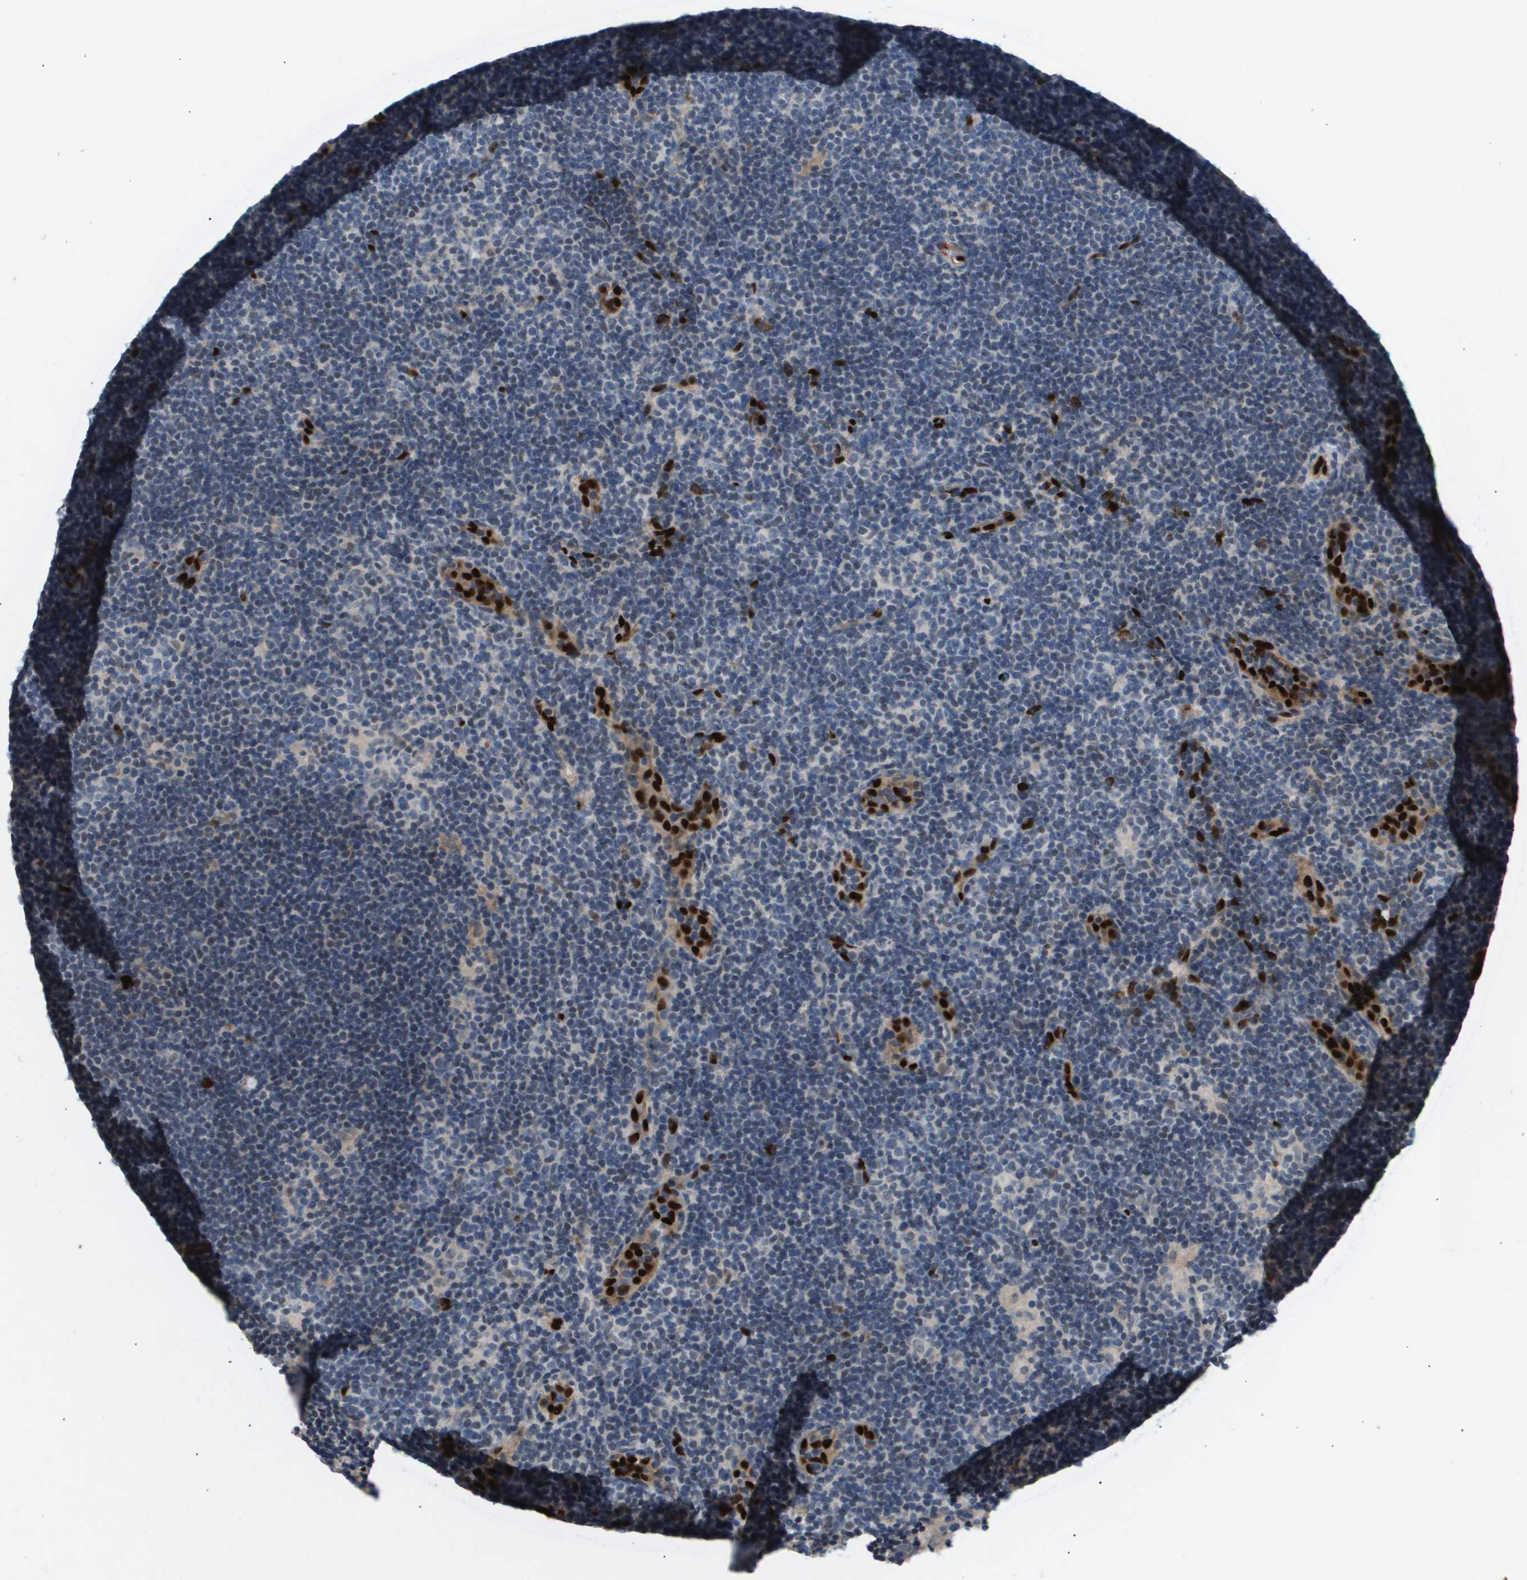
{"staining": {"intensity": "negative", "quantity": "none", "location": "none"}, "tissue": "lymphoma", "cell_type": "Tumor cells", "image_type": "cancer", "snomed": [{"axis": "morphology", "description": "Hodgkin's disease, NOS"}, {"axis": "topography", "description": "Lymph node"}], "caption": "An image of lymphoma stained for a protein reveals no brown staining in tumor cells. (Immunohistochemistry, brightfield microscopy, high magnification).", "gene": "ERG", "patient": {"sex": "female", "age": 57}}